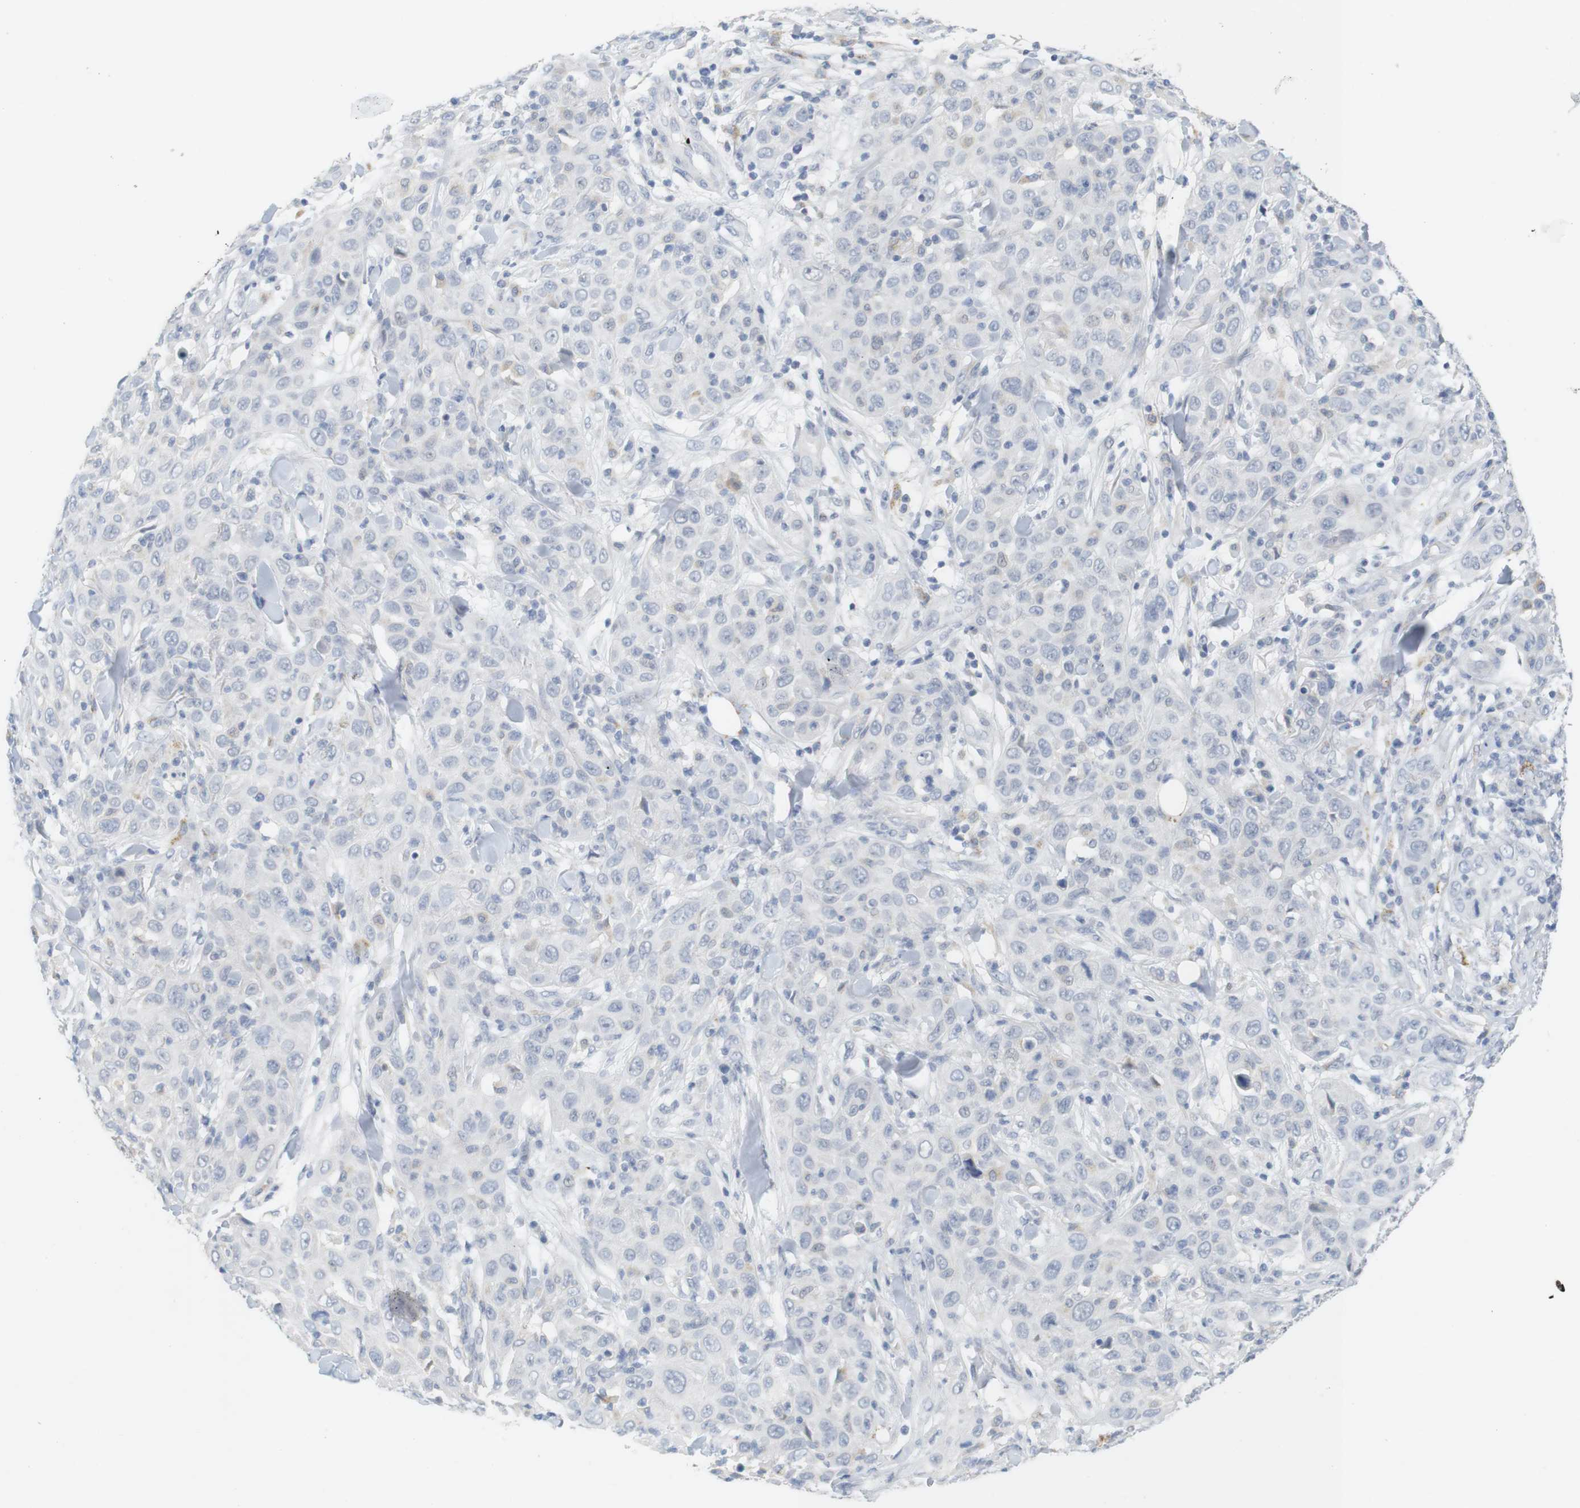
{"staining": {"intensity": "negative", "quantity": "none", "location": "none"}, "tissue": "skin cancer", "cell_type": "Tumor cells", "image_type": "cancer", "snomed": [{"axis": "morphology", "description": "Squamous cell carcinoma, NOS"}, {"axis": "topography", "description": "Skin"}], "caption": "A photomicrograph of human skin squamous cell carcinoma is negative for staining in tumor cells. The staining was performed using DAB to visualize the protein expression in brown, while the nuclei were stained in blue with hematoxylin (Magnification: 20x).", "gene": "YIPF1", "patient": {"sex": "female", "age": 88}}